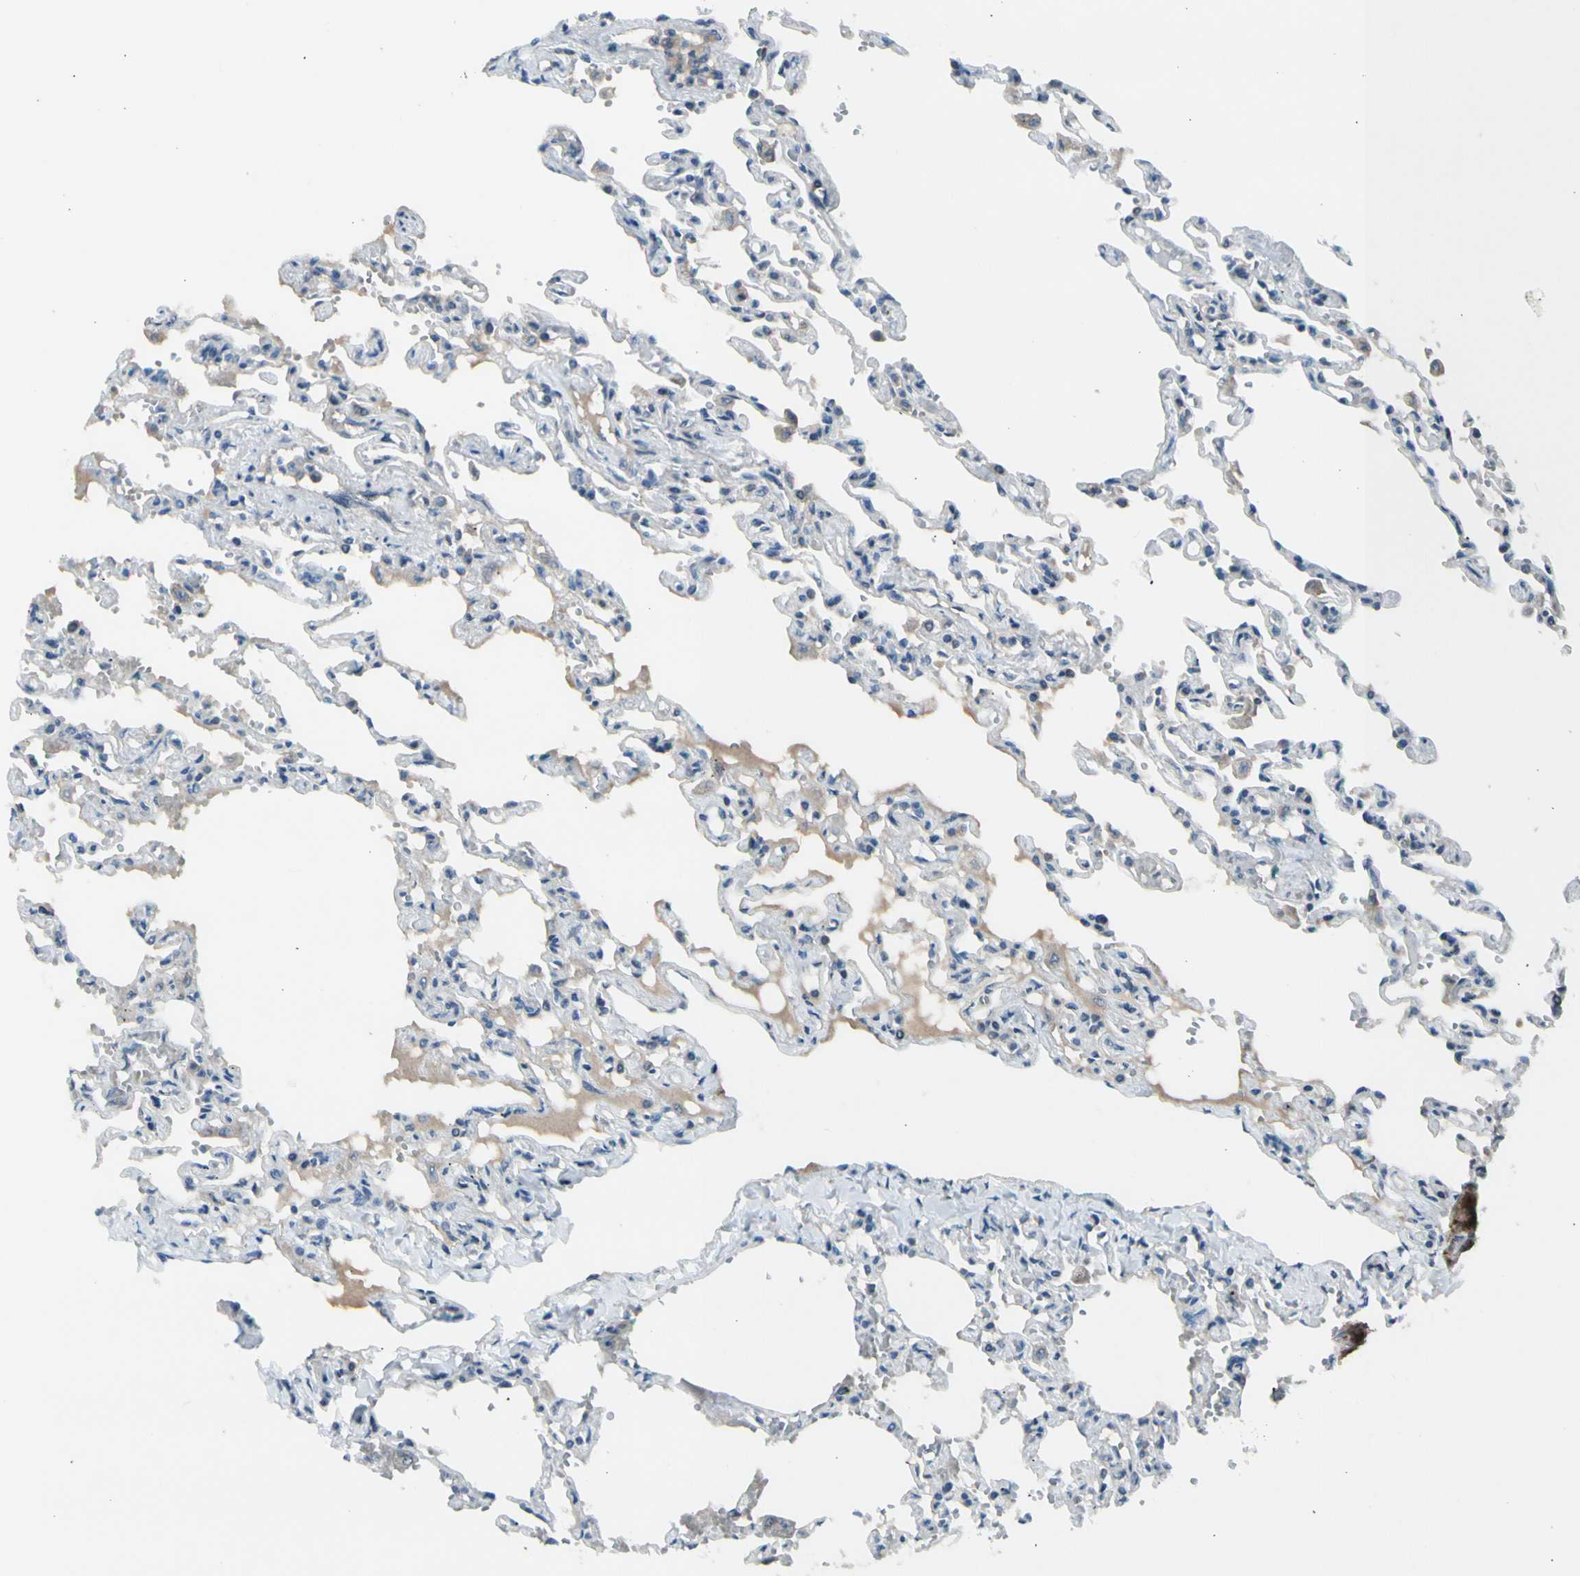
{"staining": {"intensity": "negative", "quantity": "none", "location": "none"}, "tissue": "lung", "cell_type": "Alveolar cells", "image_type": "normal", "snomed": [{"axis": "morphology", "description": "Normal tissue, NOS"}, {"axis": "topography", "description": "Lung"}], "caption": "DAB (3,3'-diaminobenzidine) immunohistochemical staining of unremarkable lung displays no significant expression in alveolar cells.", "gene": "NPHP3", "patient": {"sex": "male", "age": 21}}